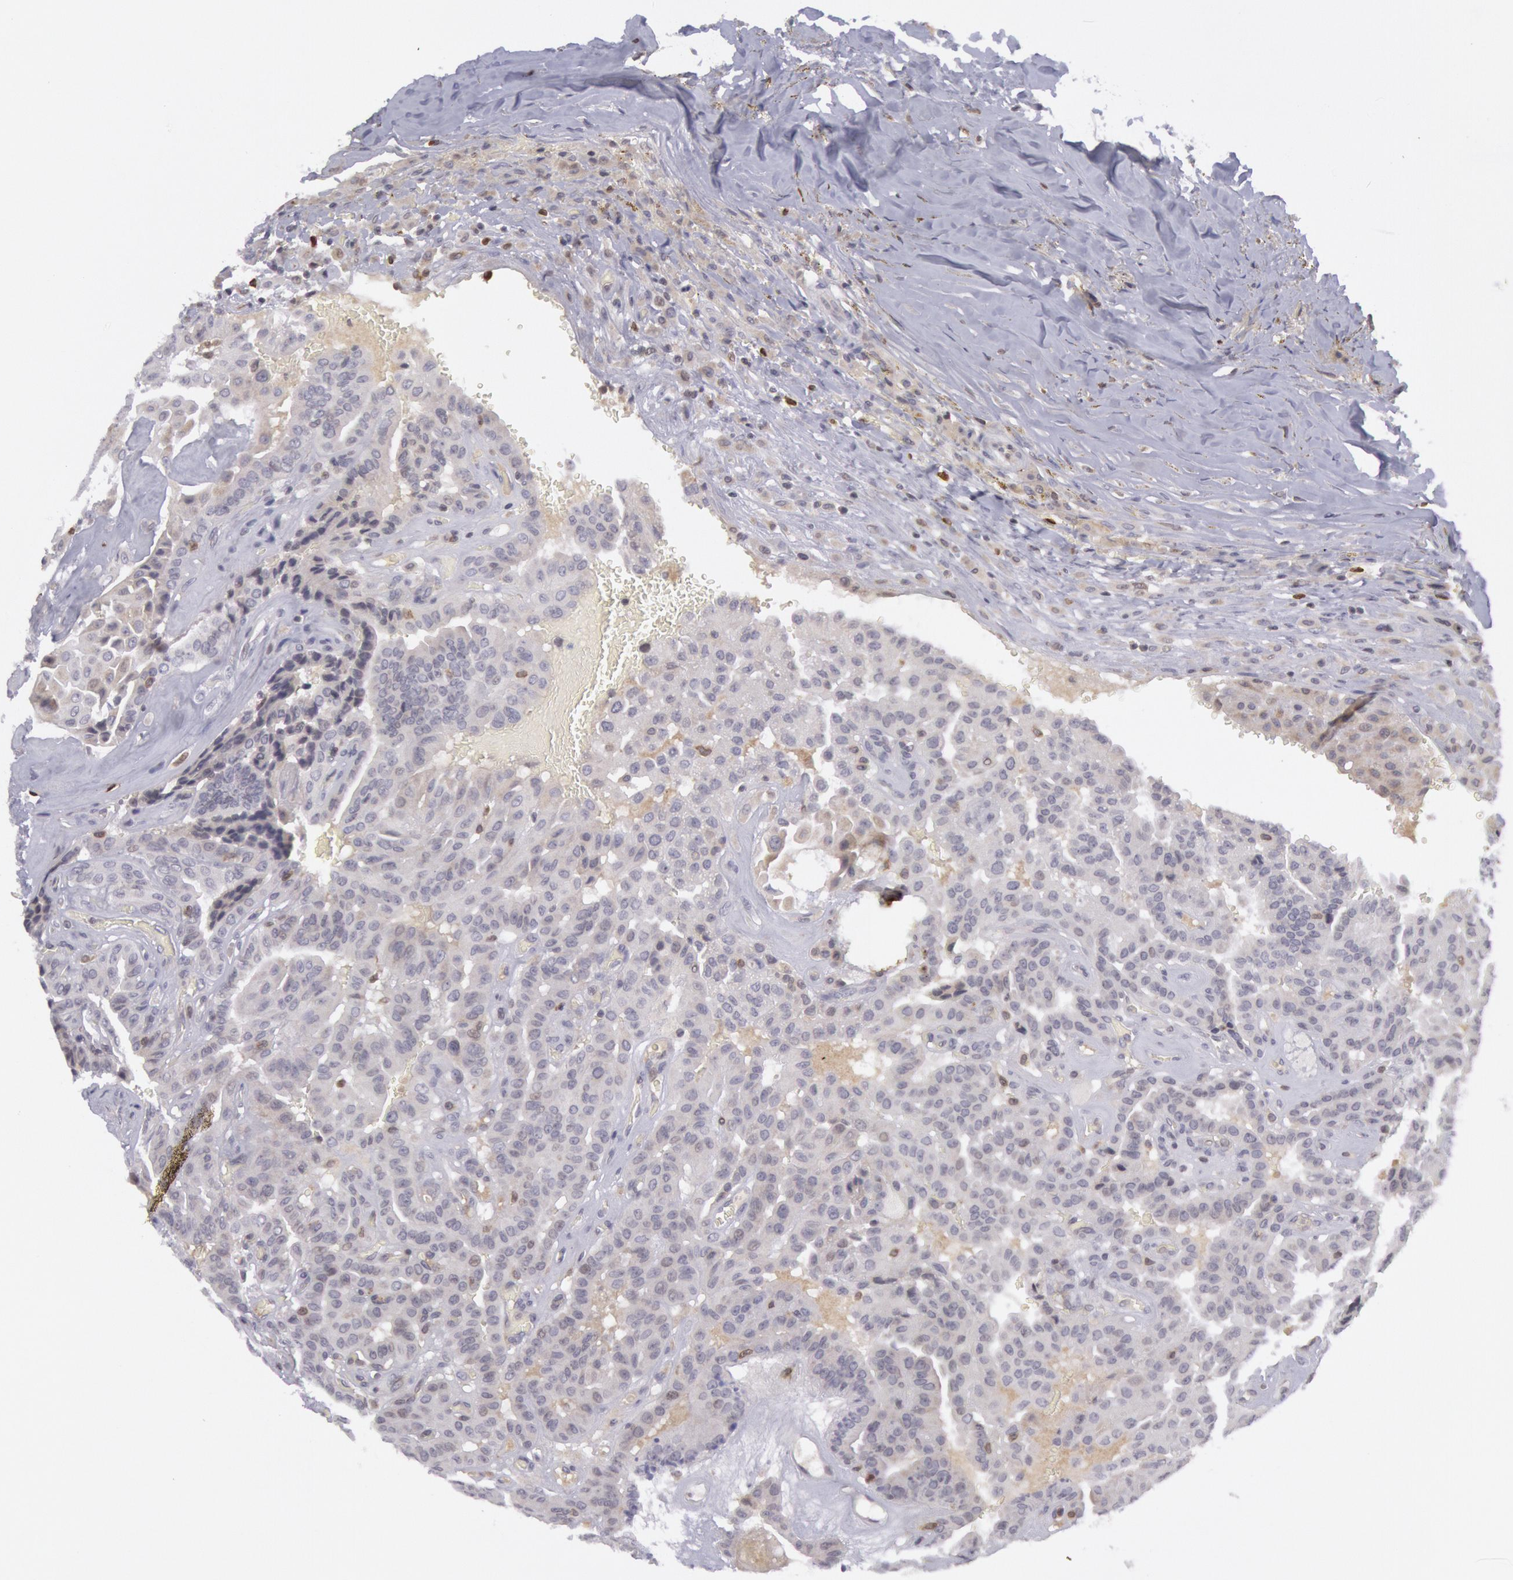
{"staining": {"intensity": "weak", "quantity": "<25%", "location": "nuclear"}, "tissue": "thyroid cancer", "cell_type": "Tumor cells", "image_type": "cancer", "snomed": [{"axis": "morphology", "description": "Papillary adenocarcinoma, NOS"}, {"axis": "topography", "description": "Thyroid gland"}], "caption": "Immunohistochemistry (IHC) micrograph of papillary adenocarcinoma (thyroid) stained for a protein (brown), which reveals no staining in tumor cells.", "gene": "PTGS2", "patient": {"sex": "male", "age": 87}}